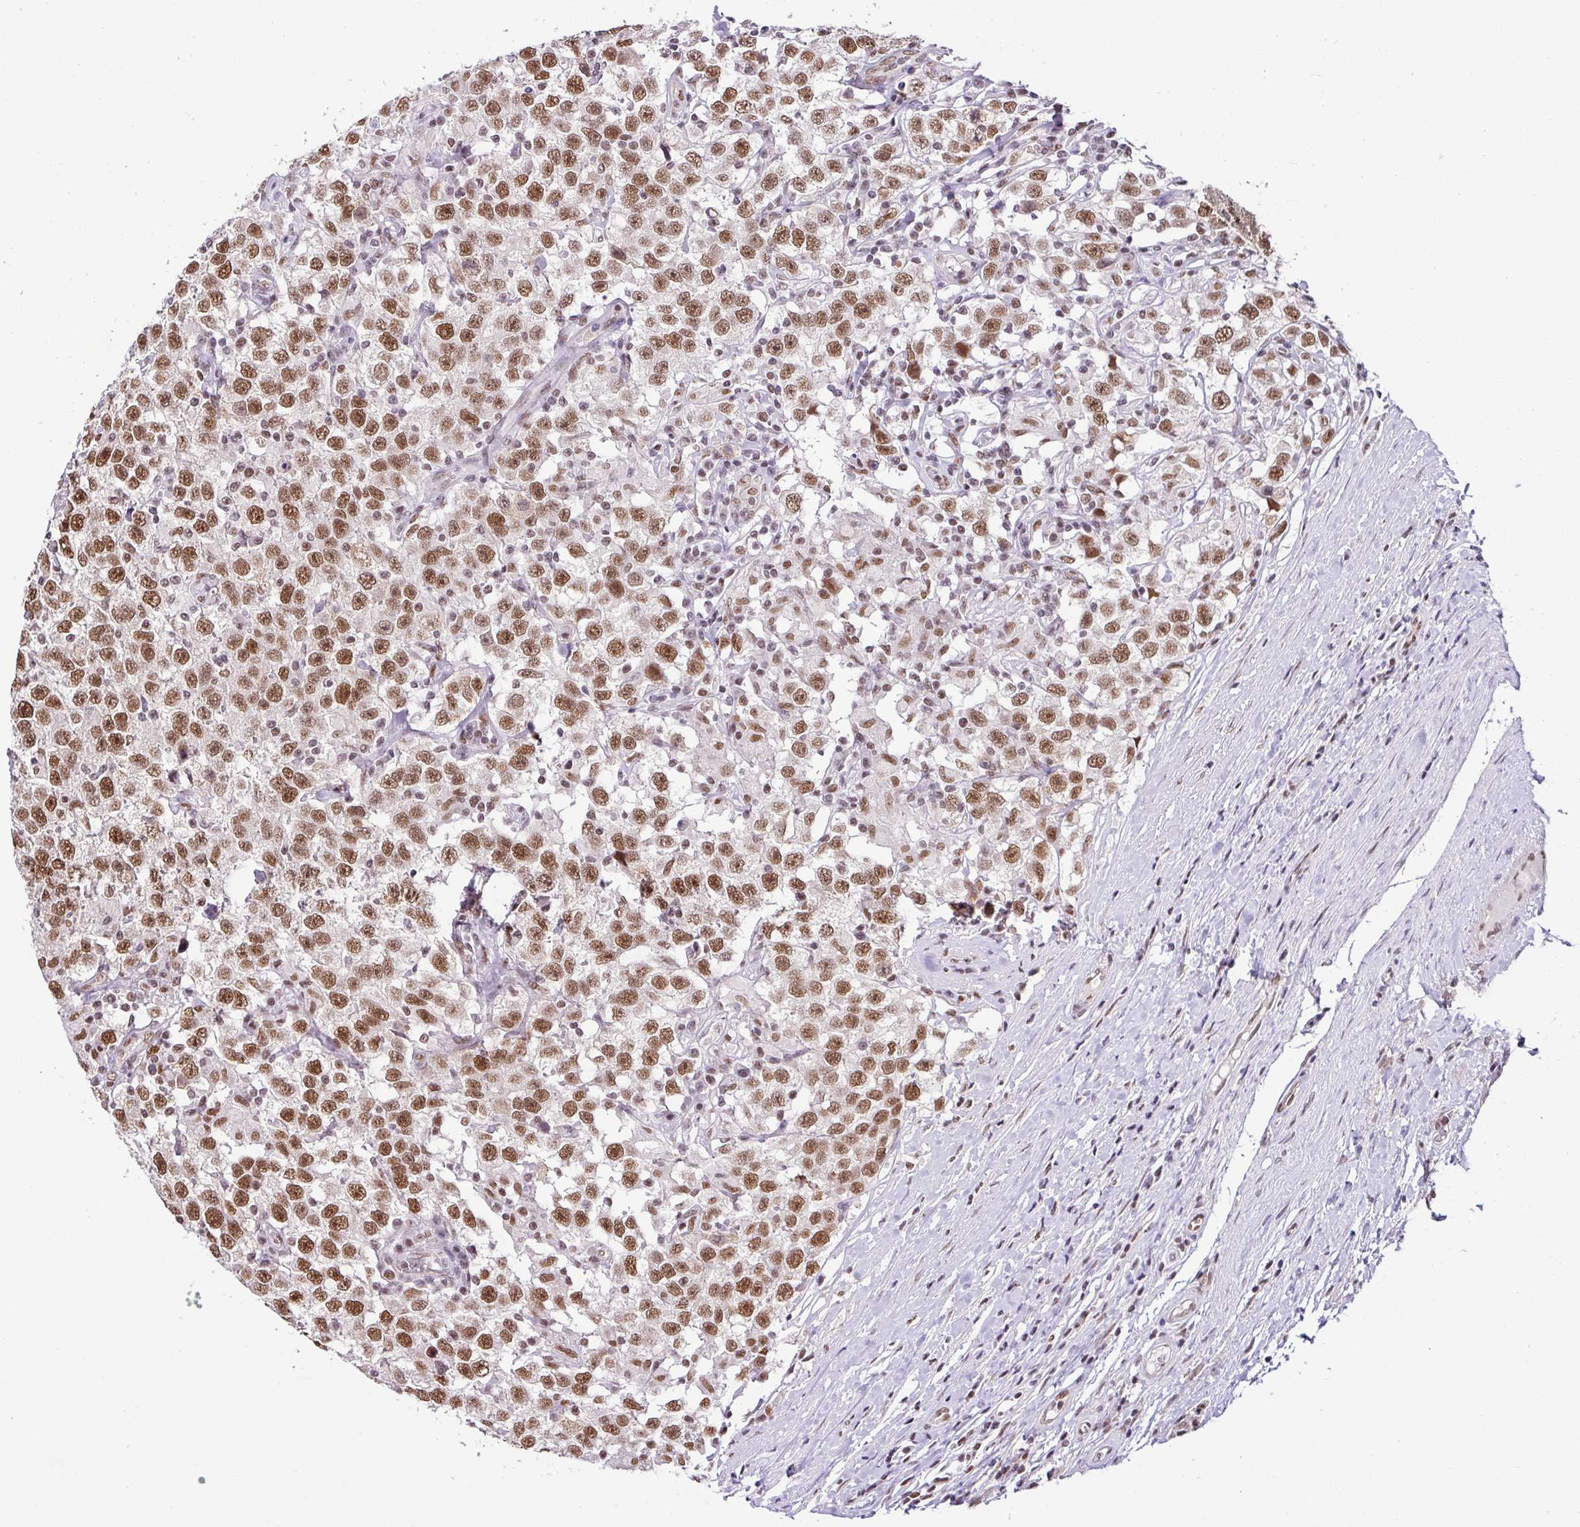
{"staining": {"intensity": "moderate", "quantity": ">75%", "location": "nuclear"}, "tissue": "testis cancer", "cell_type": "Tumor cells", "image_type": "cancer", "snomed": [{"axis": "morphology", "description": "Seminoma, NOS"}, {"axis": "topography", "description": "Testis"}], "caption": "Testis cancer (seminoma) stained with DAB (3,3'-diaminobenzidine) immunohistochemistry (IHC) displays medium levels of moderate nuclear expression in about >75% of tumor cells.", "gene": "PGAP4", "patient": {"sex": "male", "age": 41}}